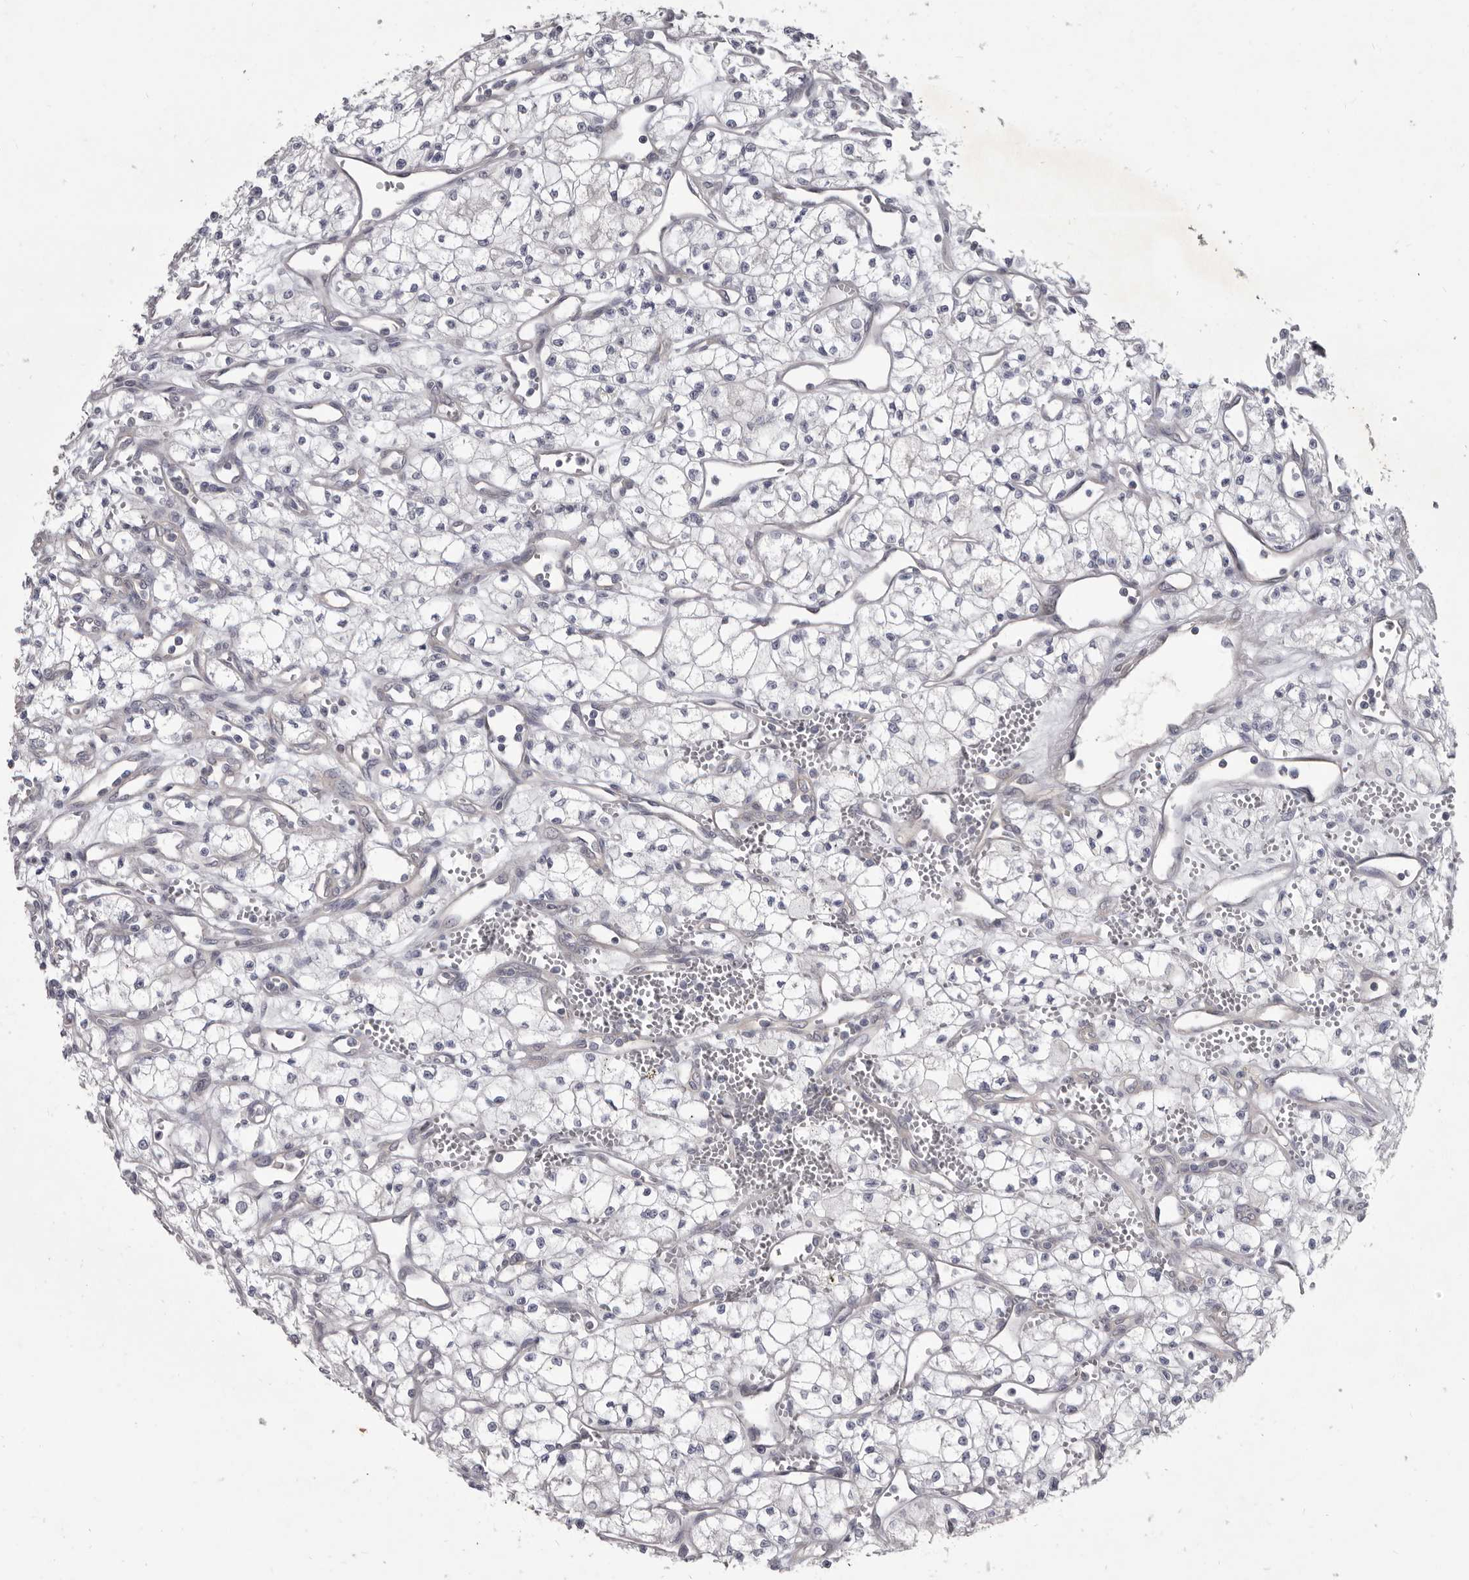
{"staining": {"intensity": "negative", "quantity": "none", "location": "none"}, "tissue": "renal cancer", "cell_type": "Tumor cells", "image_type": "cancer", "snomed": [{"axis": "morphology", "description": "Adenocarcinoma, NOS"}, {"axis": "topography", "description": "Kidney"}], "caption": "Immunohistochemistry of human renal cancer displays no staining in tumor cells.", "gene": "GSK3B", "patient": {"sex": "male", "age": 59}}